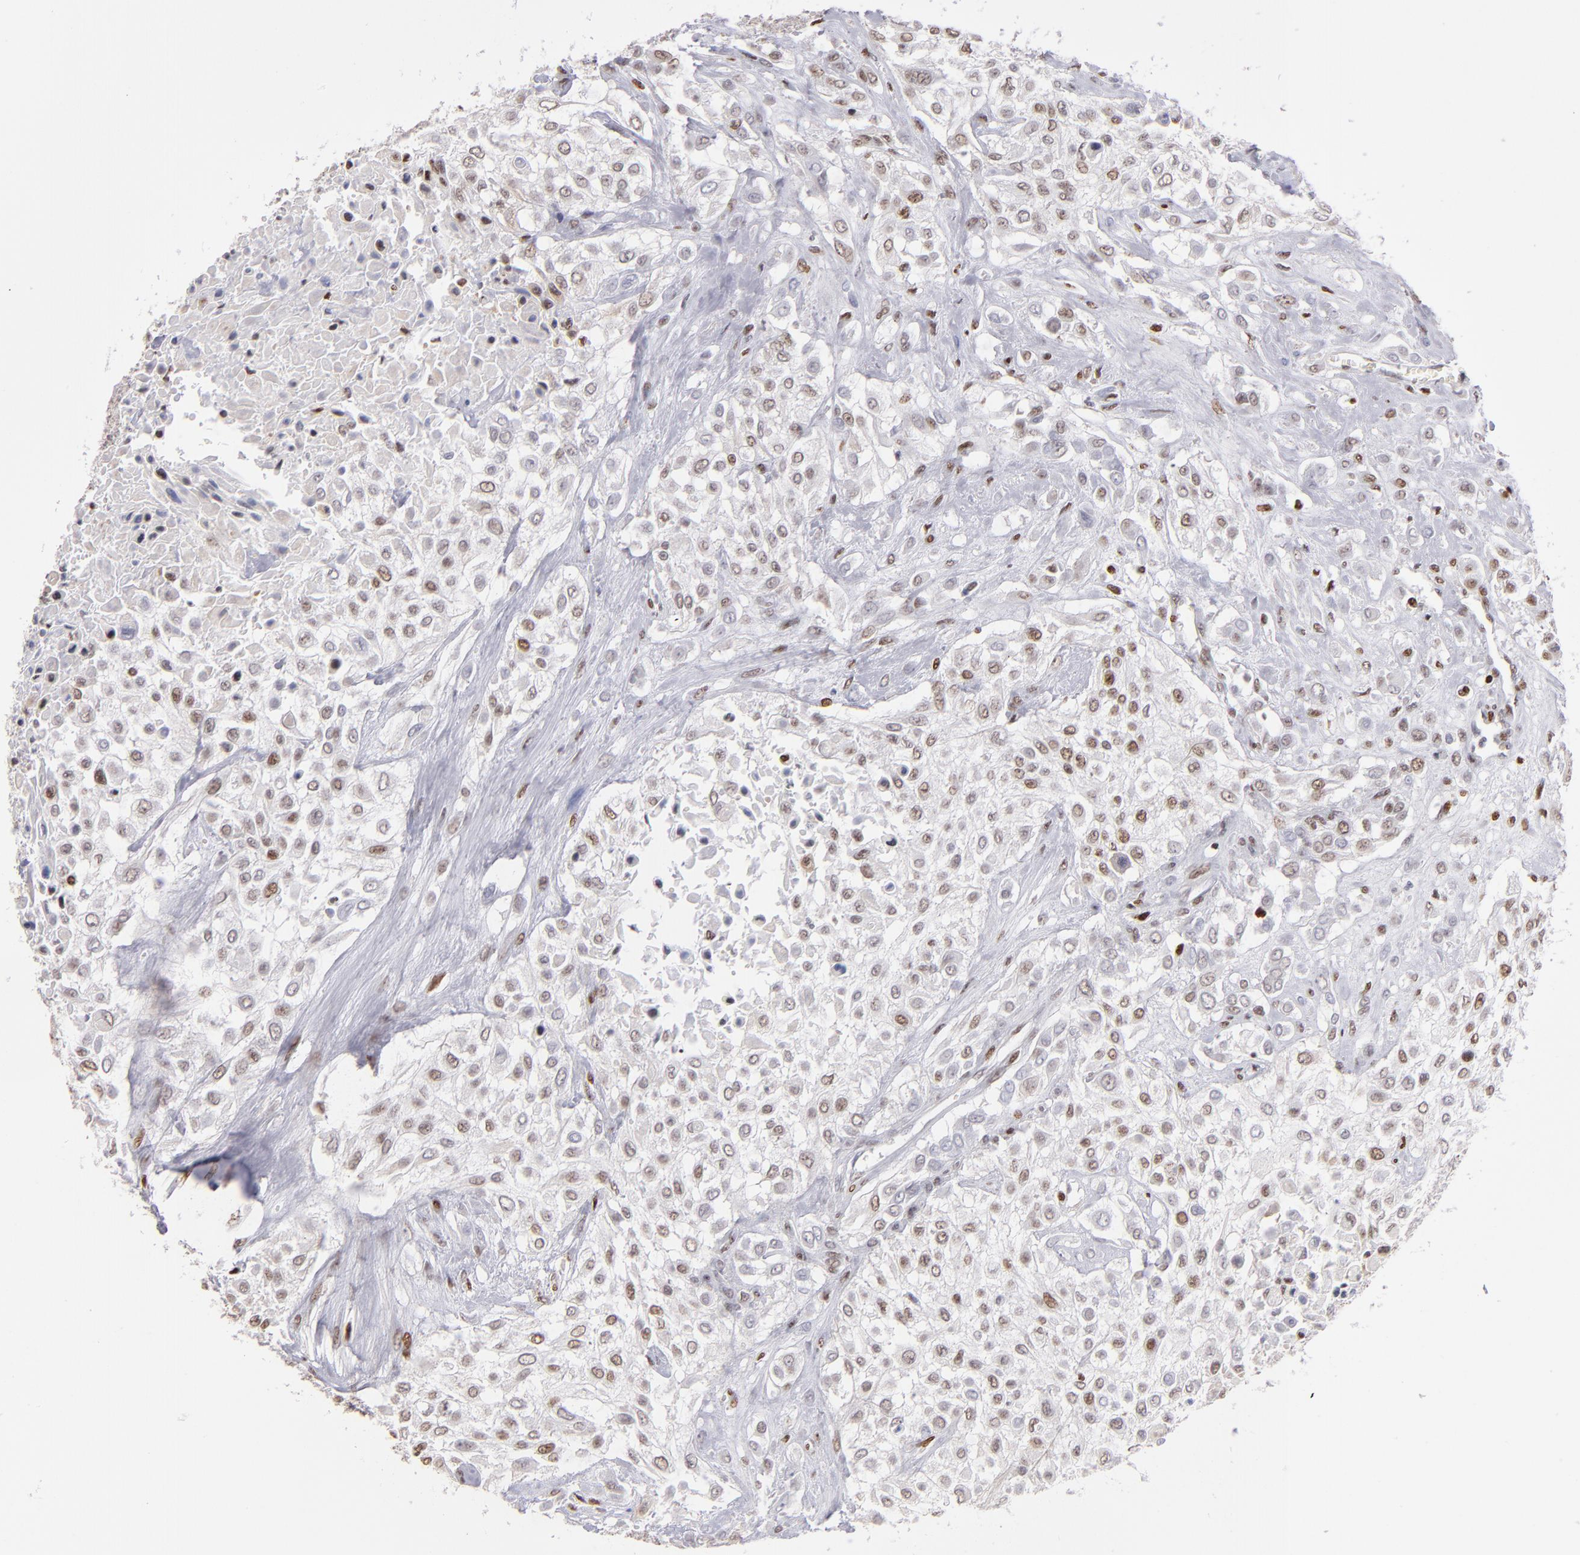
{"staining": {"intensity": "moderate", "quantity": "25%-75%", "location": "nuclear"}, "tissue": "urothelial cancer", "cell_type": "Tumor cells", "image_type": "cancer", "snomed": [{"axis": "morphology", "description": "Urothelial carcinoma, High grade"}, {"axis": "topography", "description": "Urinary bladder"}], "caption": "The photomicrograph displays a brown stain indicating the presence of a protein in the nuclear of tumor cells in urothelial cancer. The protein of interest is shown in brown color, while the nuclei are stained blue.", "gene": "POLA1", "patient": {"sex": "male", "age": 57}}